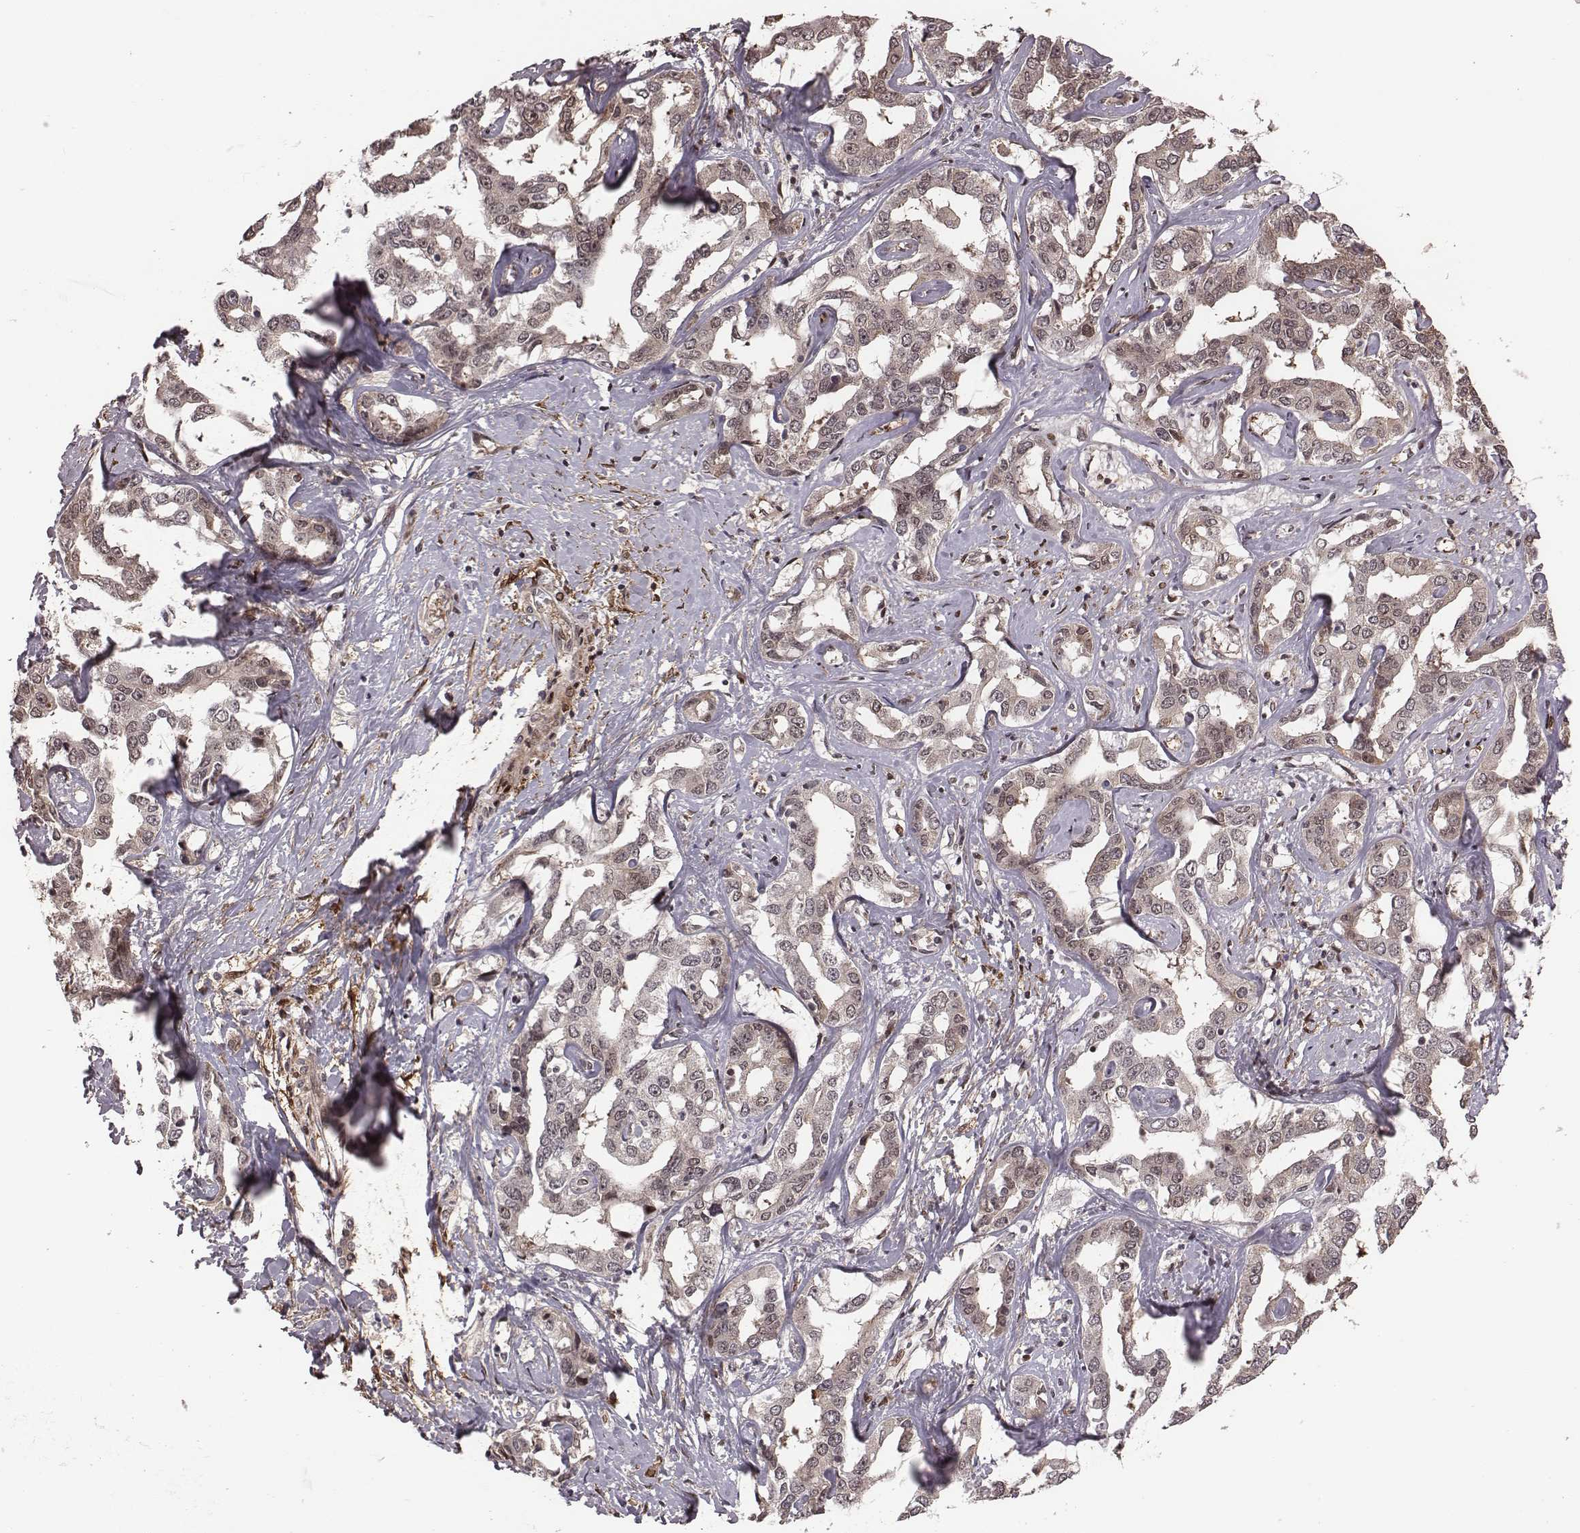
{"staining": {"intensity": "weak", "quantity": "25%-75%", "location": "cytoplasmic/membranous"}, "tissue": "liver cancer", "cell_type": "Tumor cells", "image_type": "cancer", "snomed": [{"axis": "morphology", "description": "Cholangiocarcinoma"}, {"axis": "topography", "description": "Liver"}], "caption": "Protein staining by immunohistochemistry (IHC) displays weak cytoplasmic/membranous expression in approximately 25%-75% of tumor cells in liver cholangiocarcinoma. Immunohistochemistry stains the protein of interest in brown and the nuclei are stained blue.", "gene": "RPL3", "patient": {"sex": "male", "age": 59}}